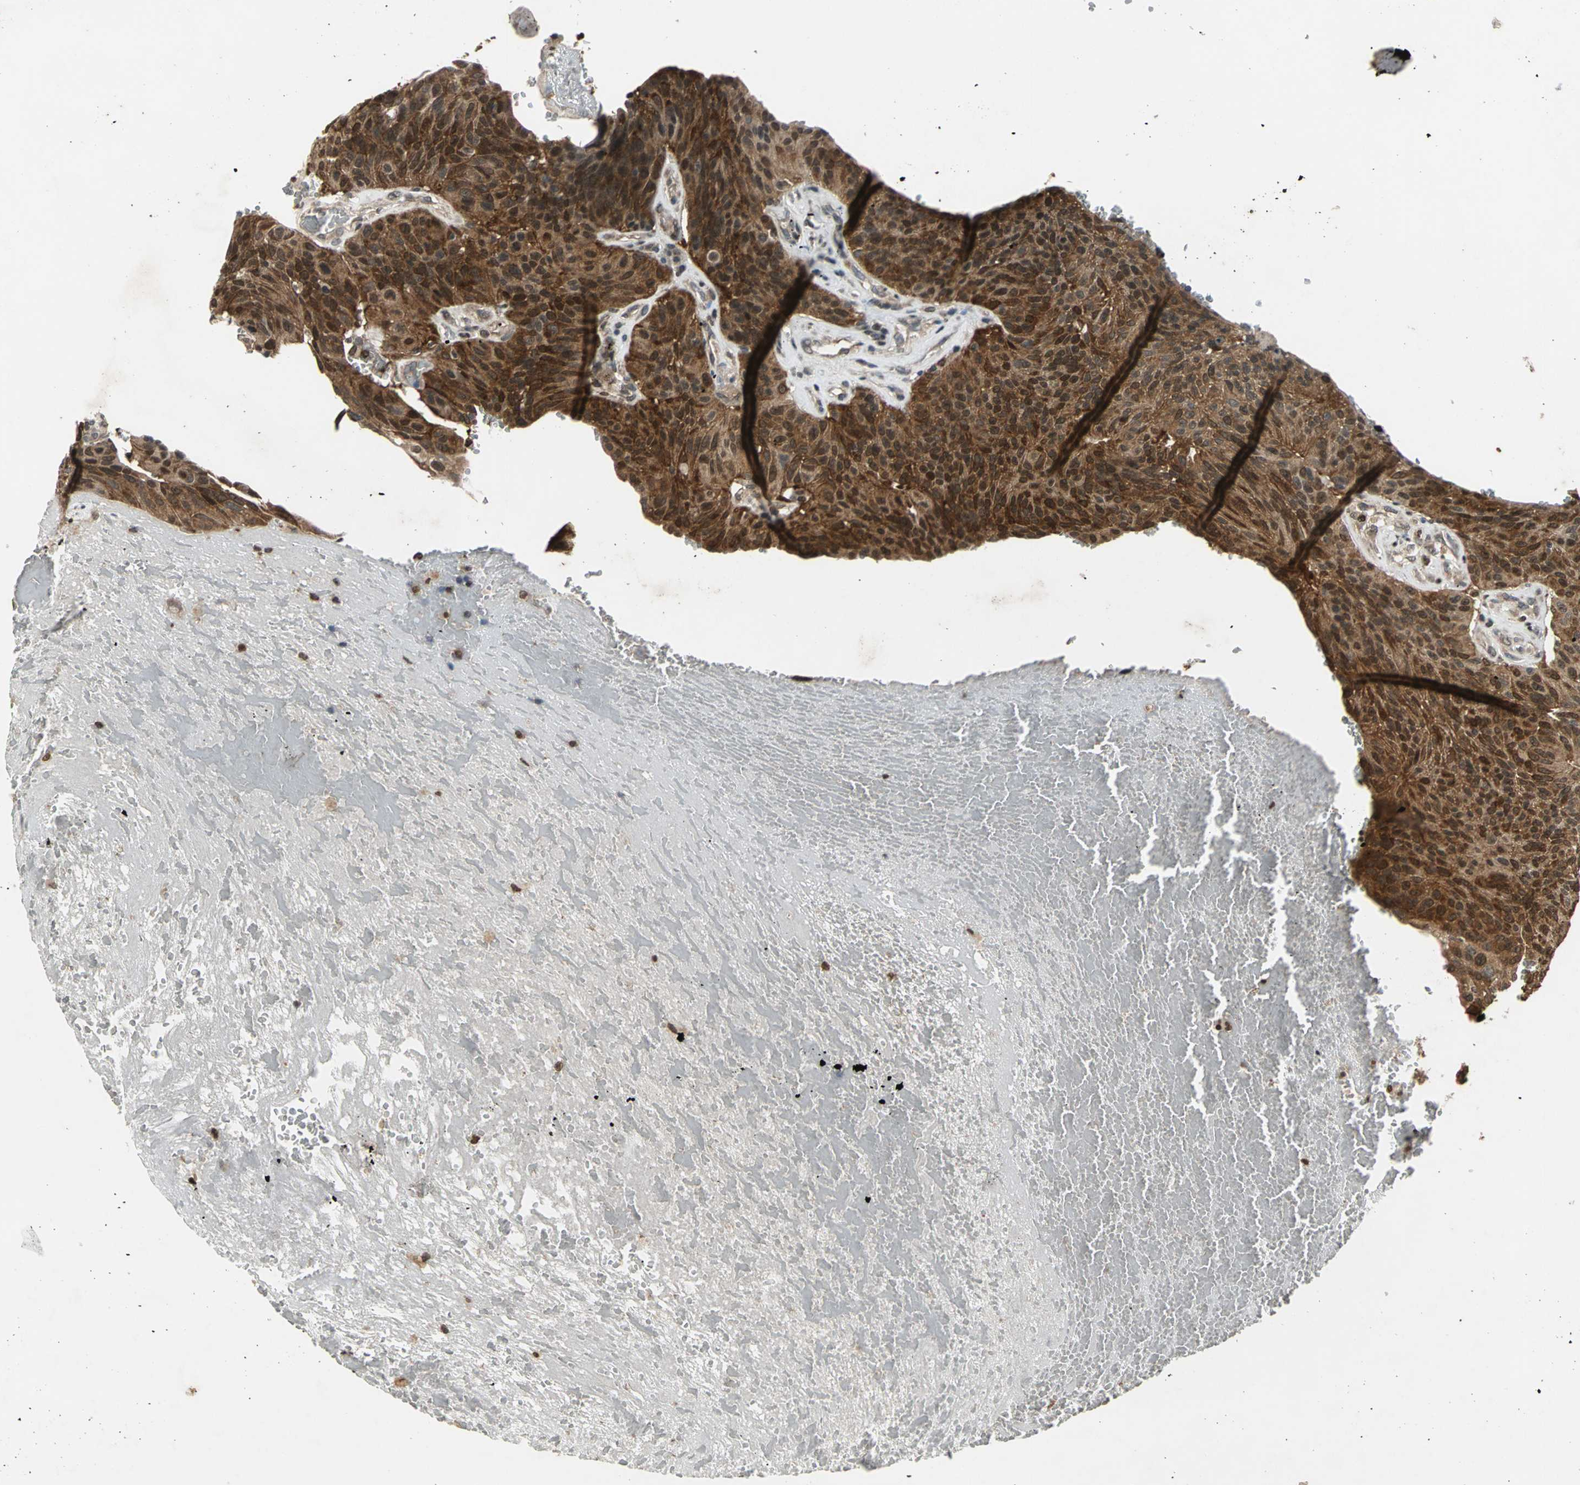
{"staining": {"intensity": "strong", "quantity": ">75%", "location": "cytoplasmic/membranous,nuclear"}, "tissue": "urothelial cancer", "cell_type": "Tumor cells", "image_type": "cancer", "snomed": [{"axis": "morphology", "description": "Urothelial carcinoma, High grade"}, {"axis": "topography", "description": "Urinary bladder"}], "caption": "IHC image of human high-grade urothelial carcinoma stained for a protein (brown), which demonstrates high levels of strong cytoplasmic/membranous and nuclear positivity in approximately >75% of tumor cells.", "gene": "AHR", "patient": {"sex": "male", "age": 66}}